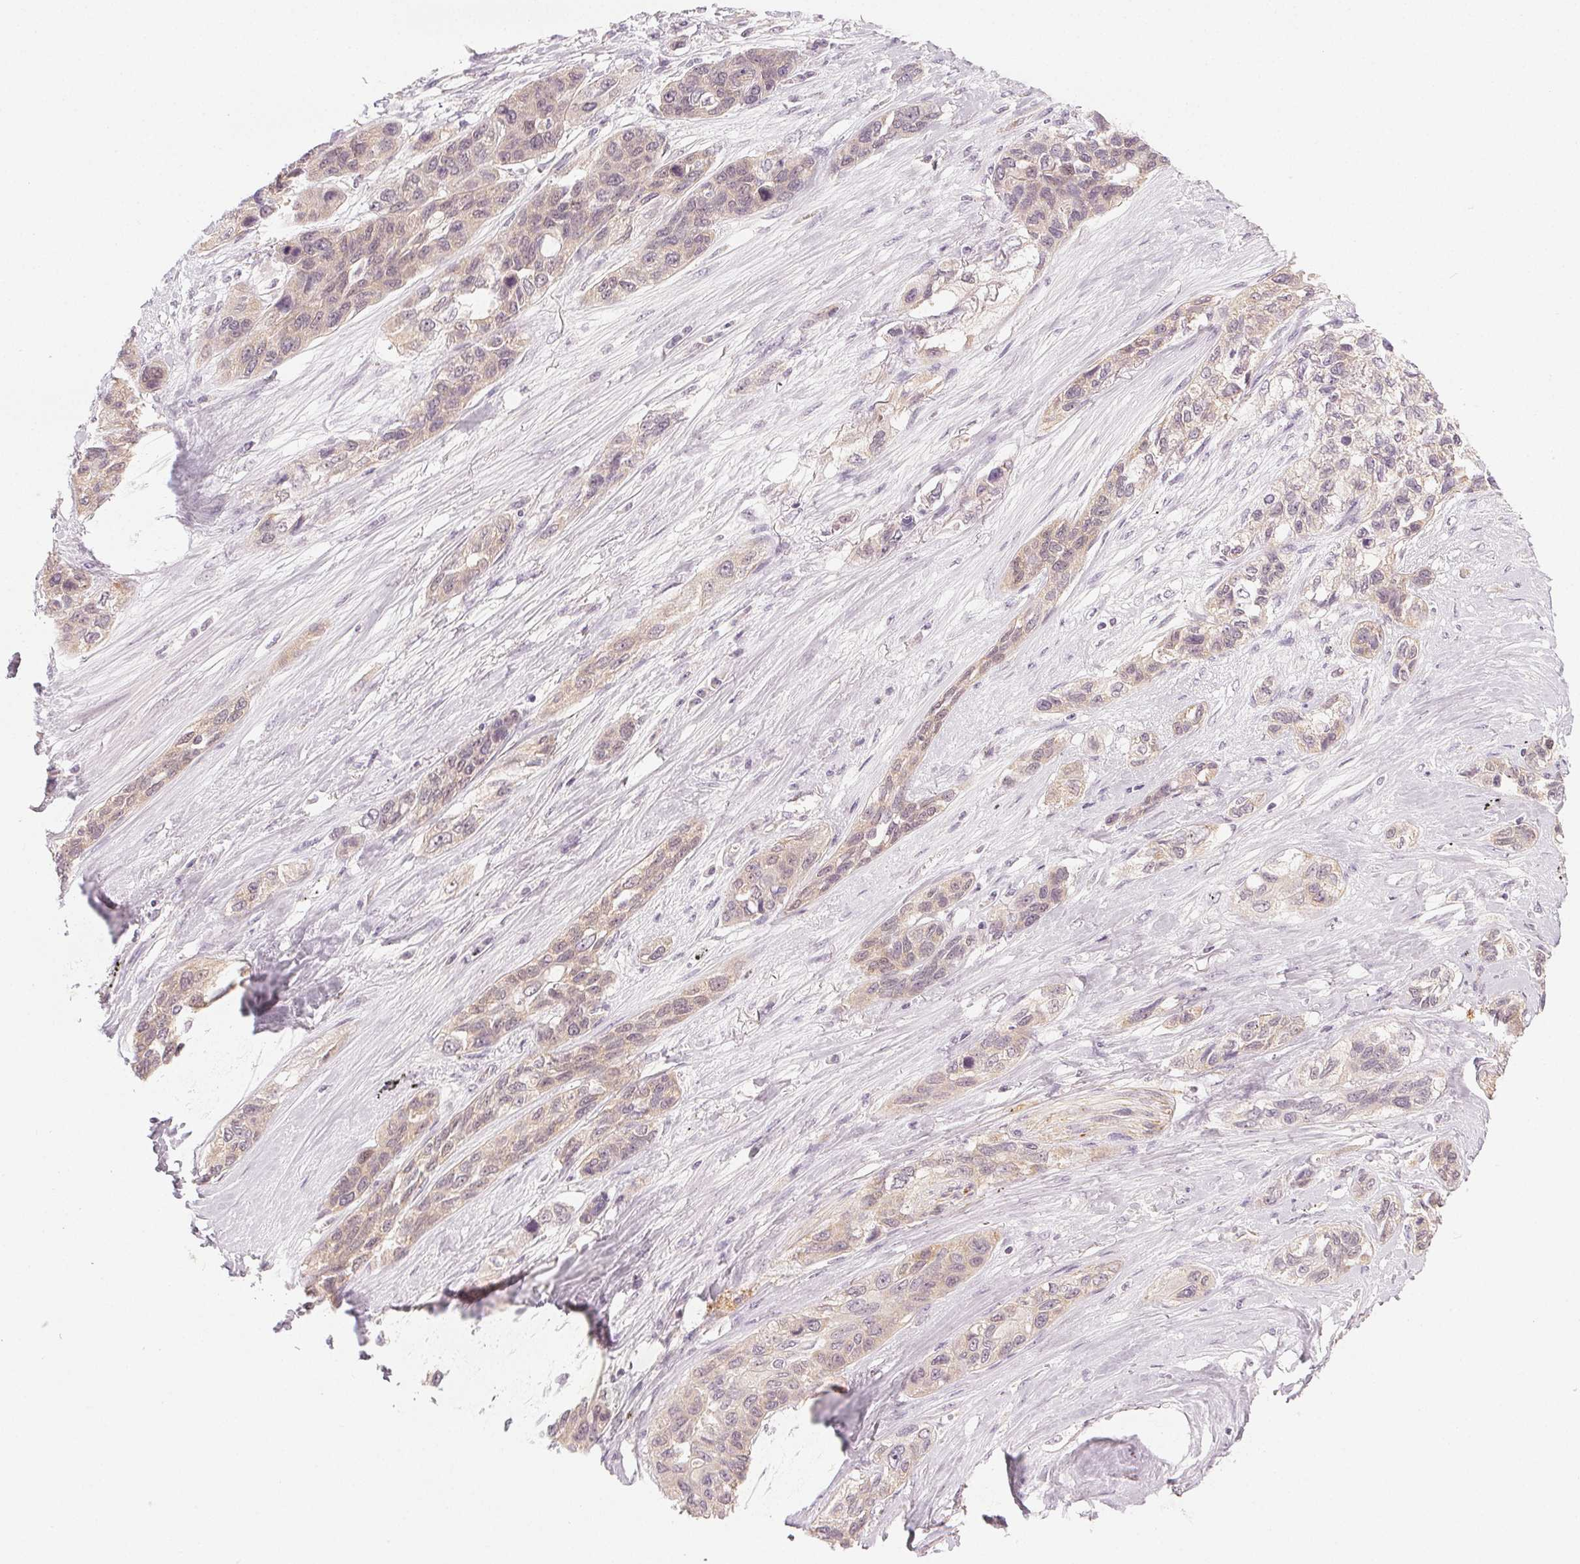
{"staining": {"intensity": "negative", "quantity": "none", "location": "none"}, "tissue": "lung cancer", "cell_type": "Tumor cells", "image_type": "cancer", "snomed": [{"axis": "morphology", "description": "Squamous cell carcinoma, NOS"}, {"axis": "topography", "description": "Lung"}], "caption": "A high-resolution histopathology image shows immunohistochemistry (IHC) staining of squamous cell carcinoma (lung), which demonstrates no significant staining in tumor cells.", "gene": "NCOA4", "patient": {"sex": "female", "age": 70}}